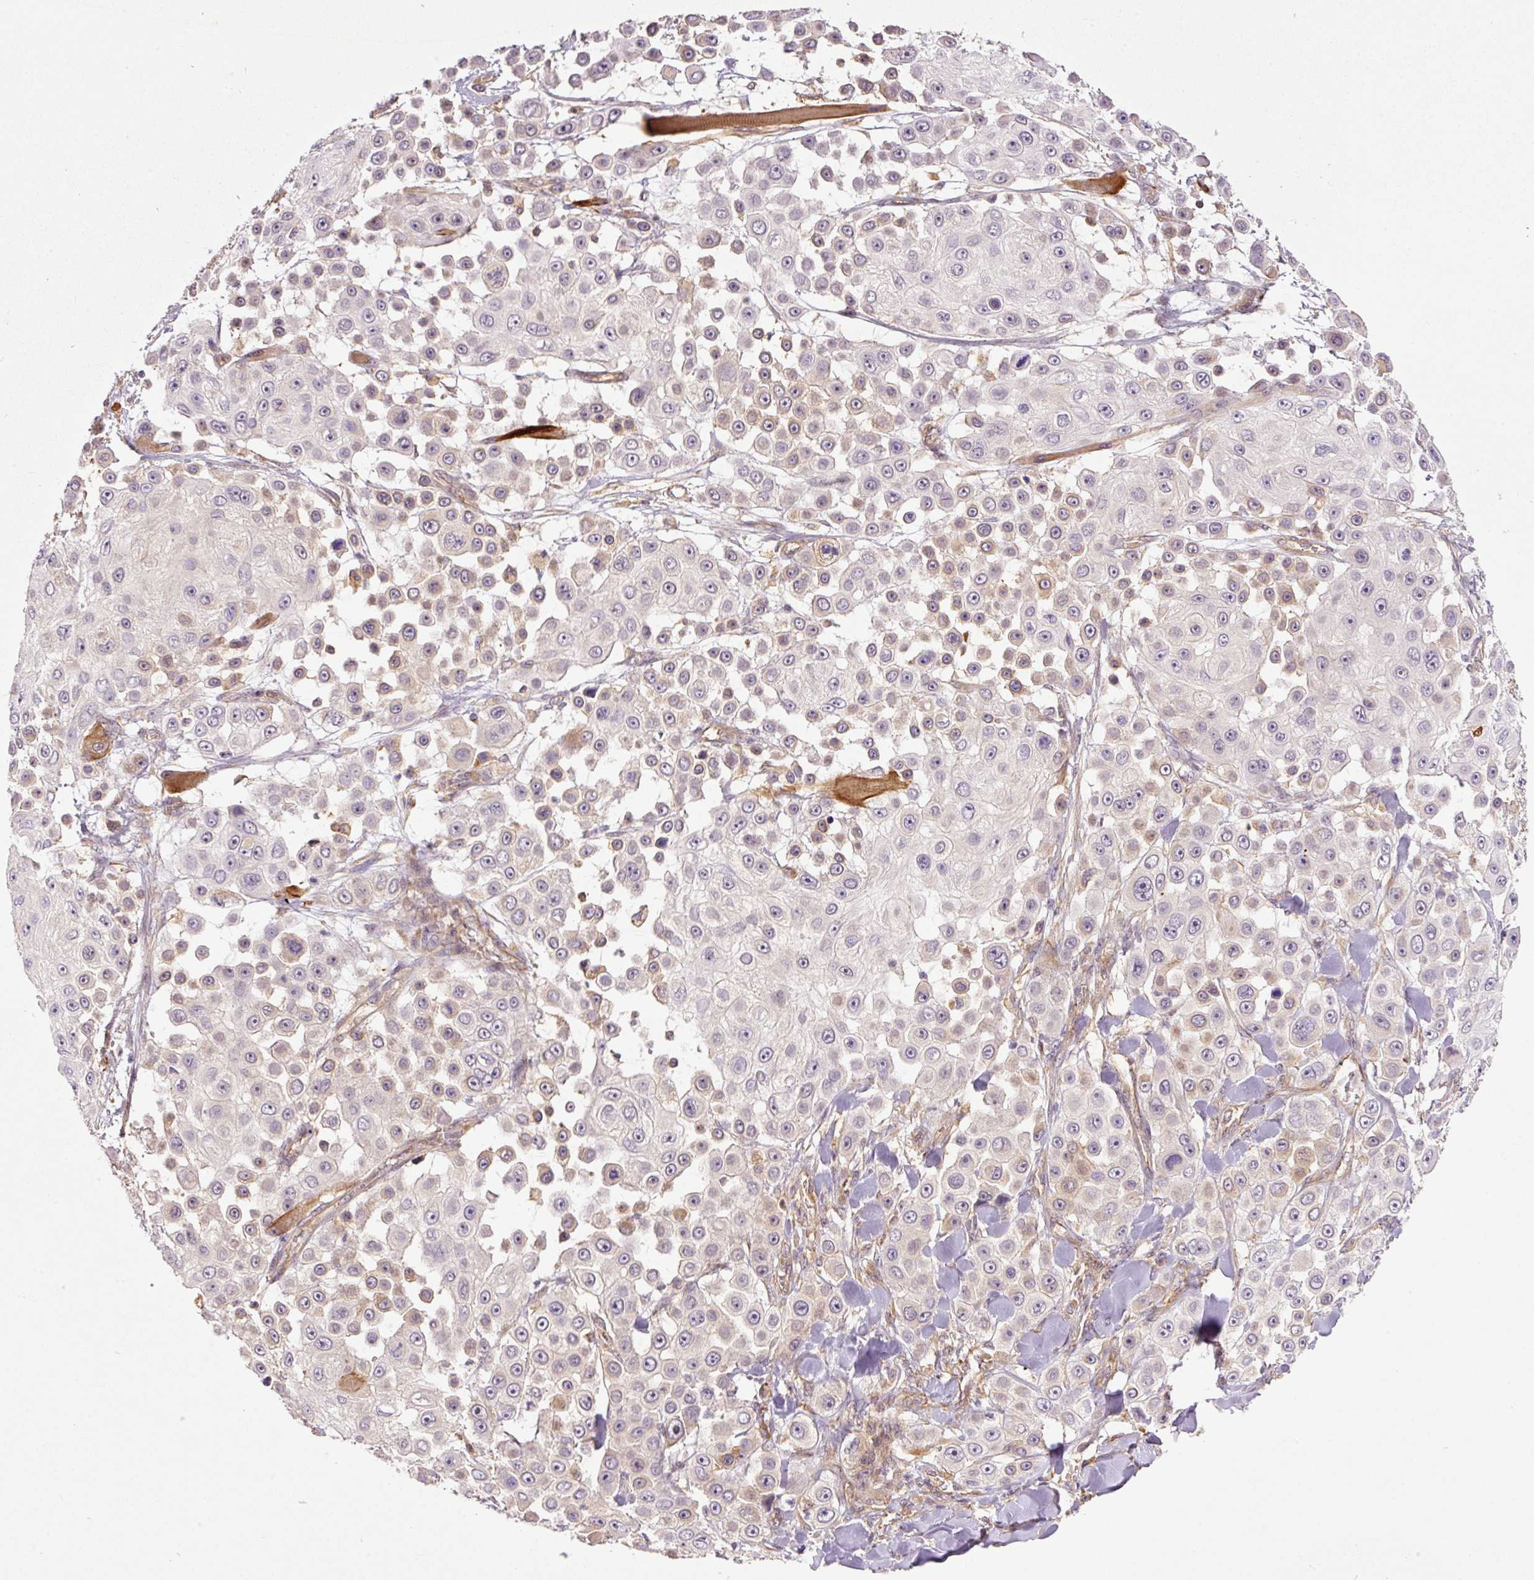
{"staining": {"intensity": "weak", "quantity": "<25%", "location": "cytoplasmic/membranous"}, "tissue": "skin cancer", "cell_type": "Tumor cells", "image_type": "cancer", "snomed": [{"axis": "morphology", "description": "Squamous cell carcinoma, NOS"}, {"axis": "topography", "description": "Skin"}], "caption": "A micrograph of human skin cancer (squamous cell carcinoma) is negative for staining in tumor cells. The staining was performed using DAB (3,3'-diaminobenzidine) to visualize the protein expression in brown, while the nuclei were stained in blue with hematoxylin (Magnification: 20x).", "gene": "PCK2", "patient": {"sex": "male", "age": 67}}